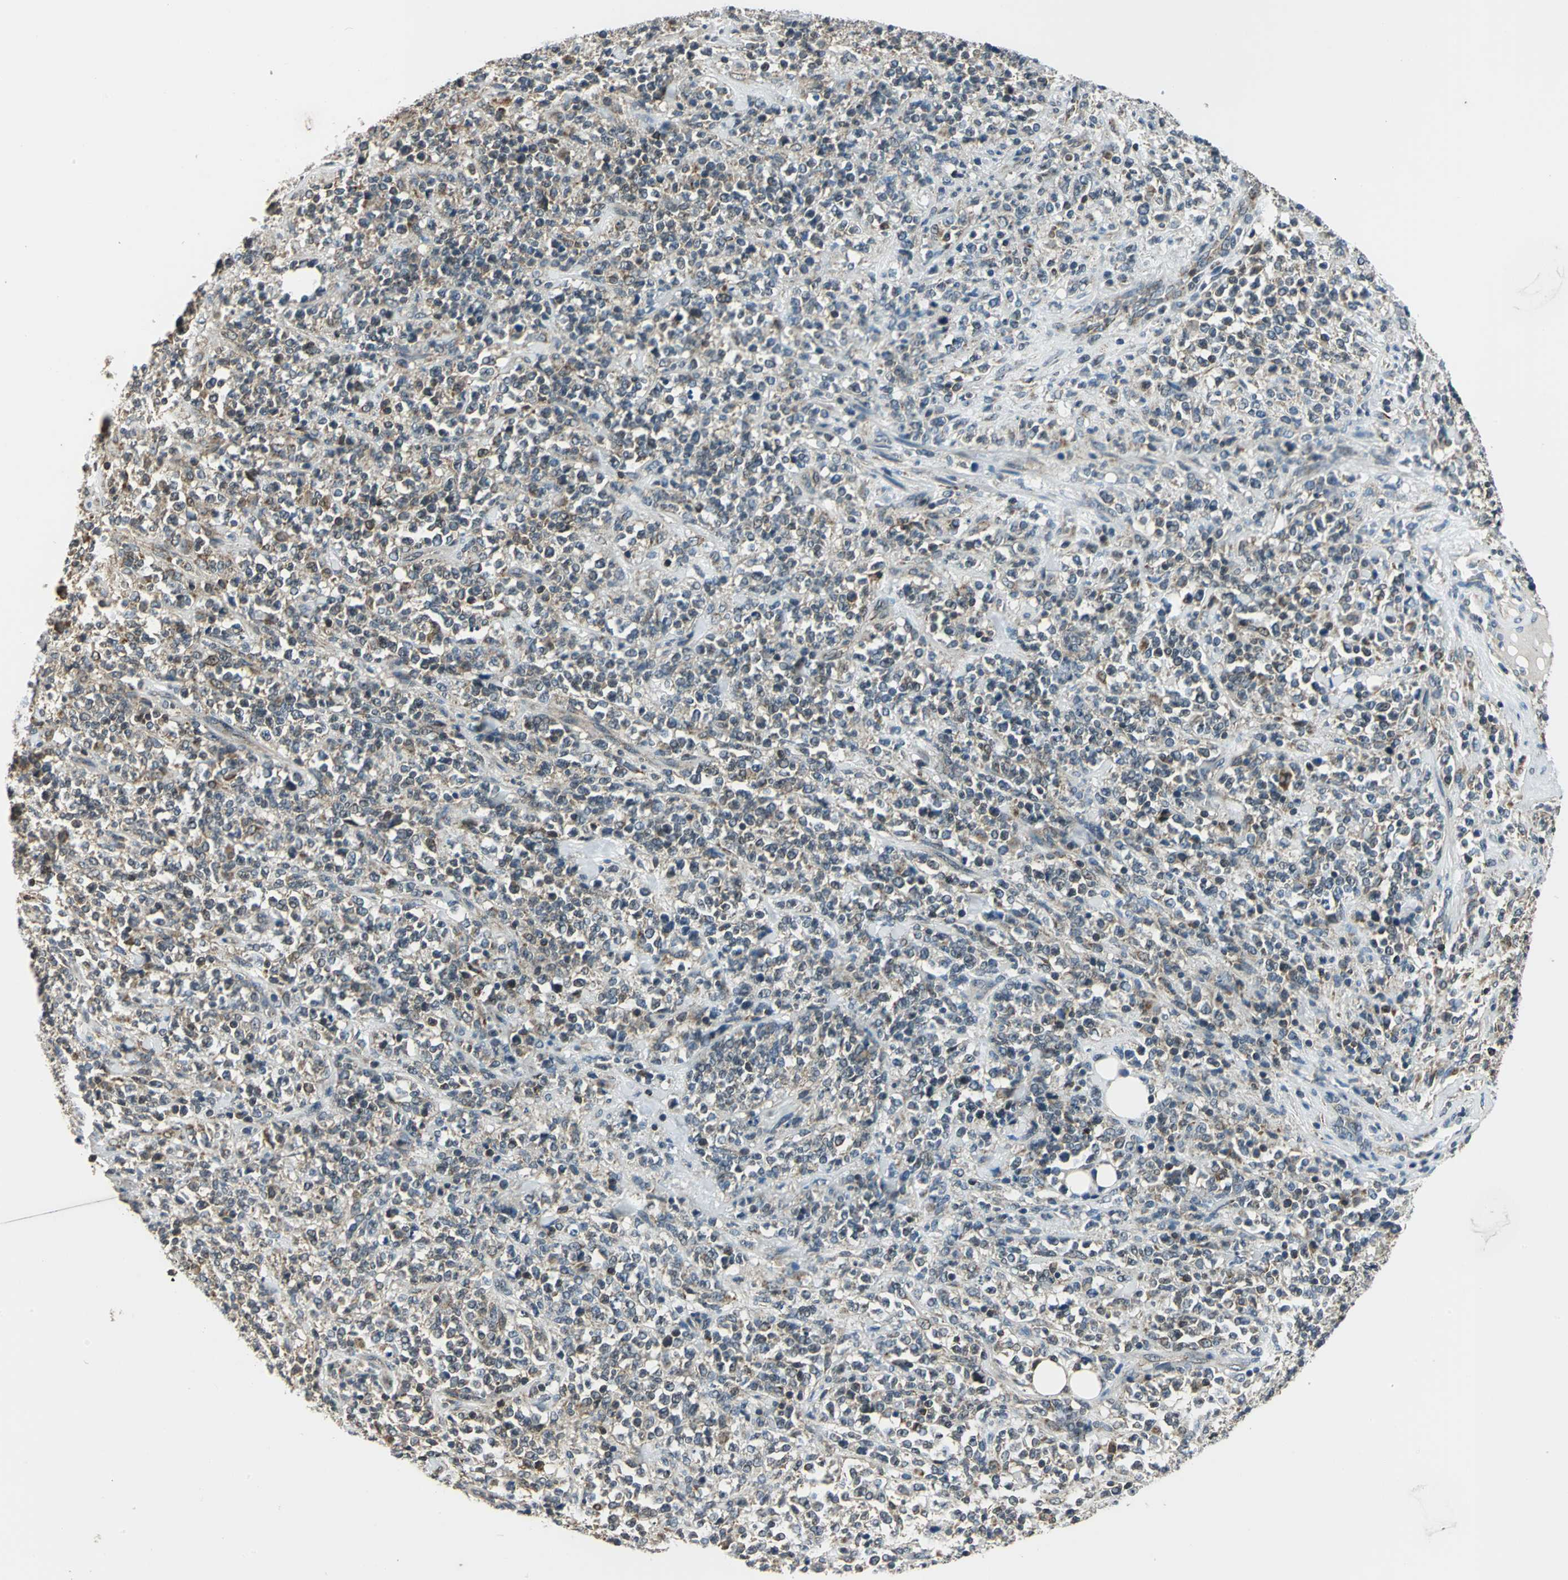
{"staining": {"intensity": "weak", "quantity": ">75%", "location": "cytoplasmic/membranous"}, "tissue": "lymphoma", "cell_type": "Tumor cells", "image_type": "cancer", "snomed": [{"axis": "morphology", "description": "Malignant lymphoma, non-Hodgkin's type, High grade"}, {"axis": "topography", "description": "Soft tissue"}], "caption": "Immunohistochemistry image of neoplastic tissue: malignant lymphoma, non-Hodgkin's type (high-grade) stained using immunohistochemistry (IHC) displays low levels of weak protein expression localized specifically in the cytoplasmic/membranous of tumor cells, appearing as a cytoplasmic/membranous brown color.", "gene": "NUDT2", "patient": {"sex": "male", "age": 18}}